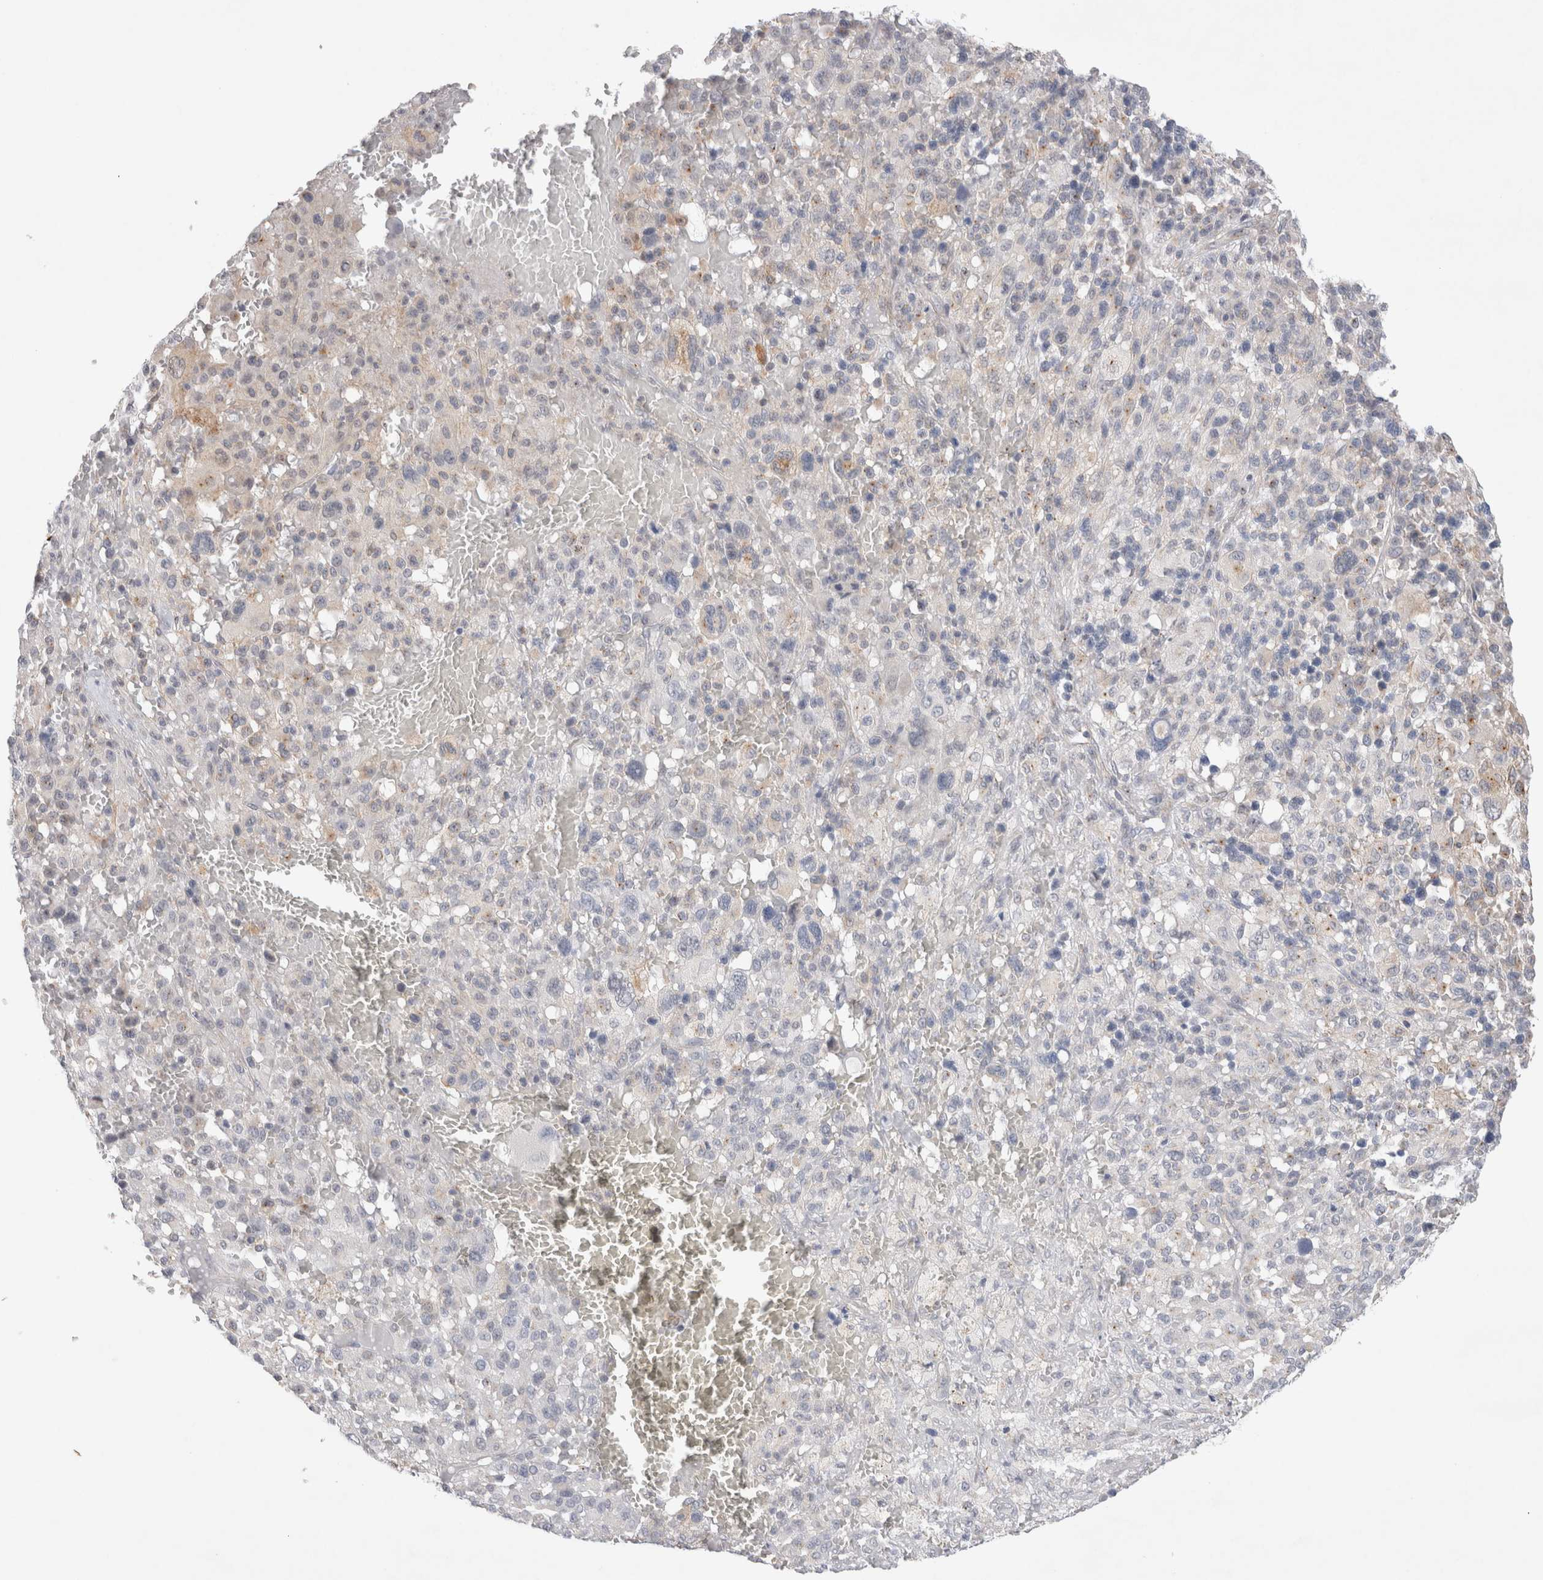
{"staining": {"intensity": "negative", "quantity": "none", "location": "none"}, "tissue": "melanoma", "cell_type": "Tumor cells", "image_type": "cancer", "snomed": [{"axis": "morphology", "description": "Malignant melanoma, Metastatic site"}, {"axis": "topography", "description": "Skin"}], "caption": "Tumor cells show no significant staining in malignant melanoma (metastatic site).", "gene": "BICD2", "patient": {"sex": "female", "age": 74}}